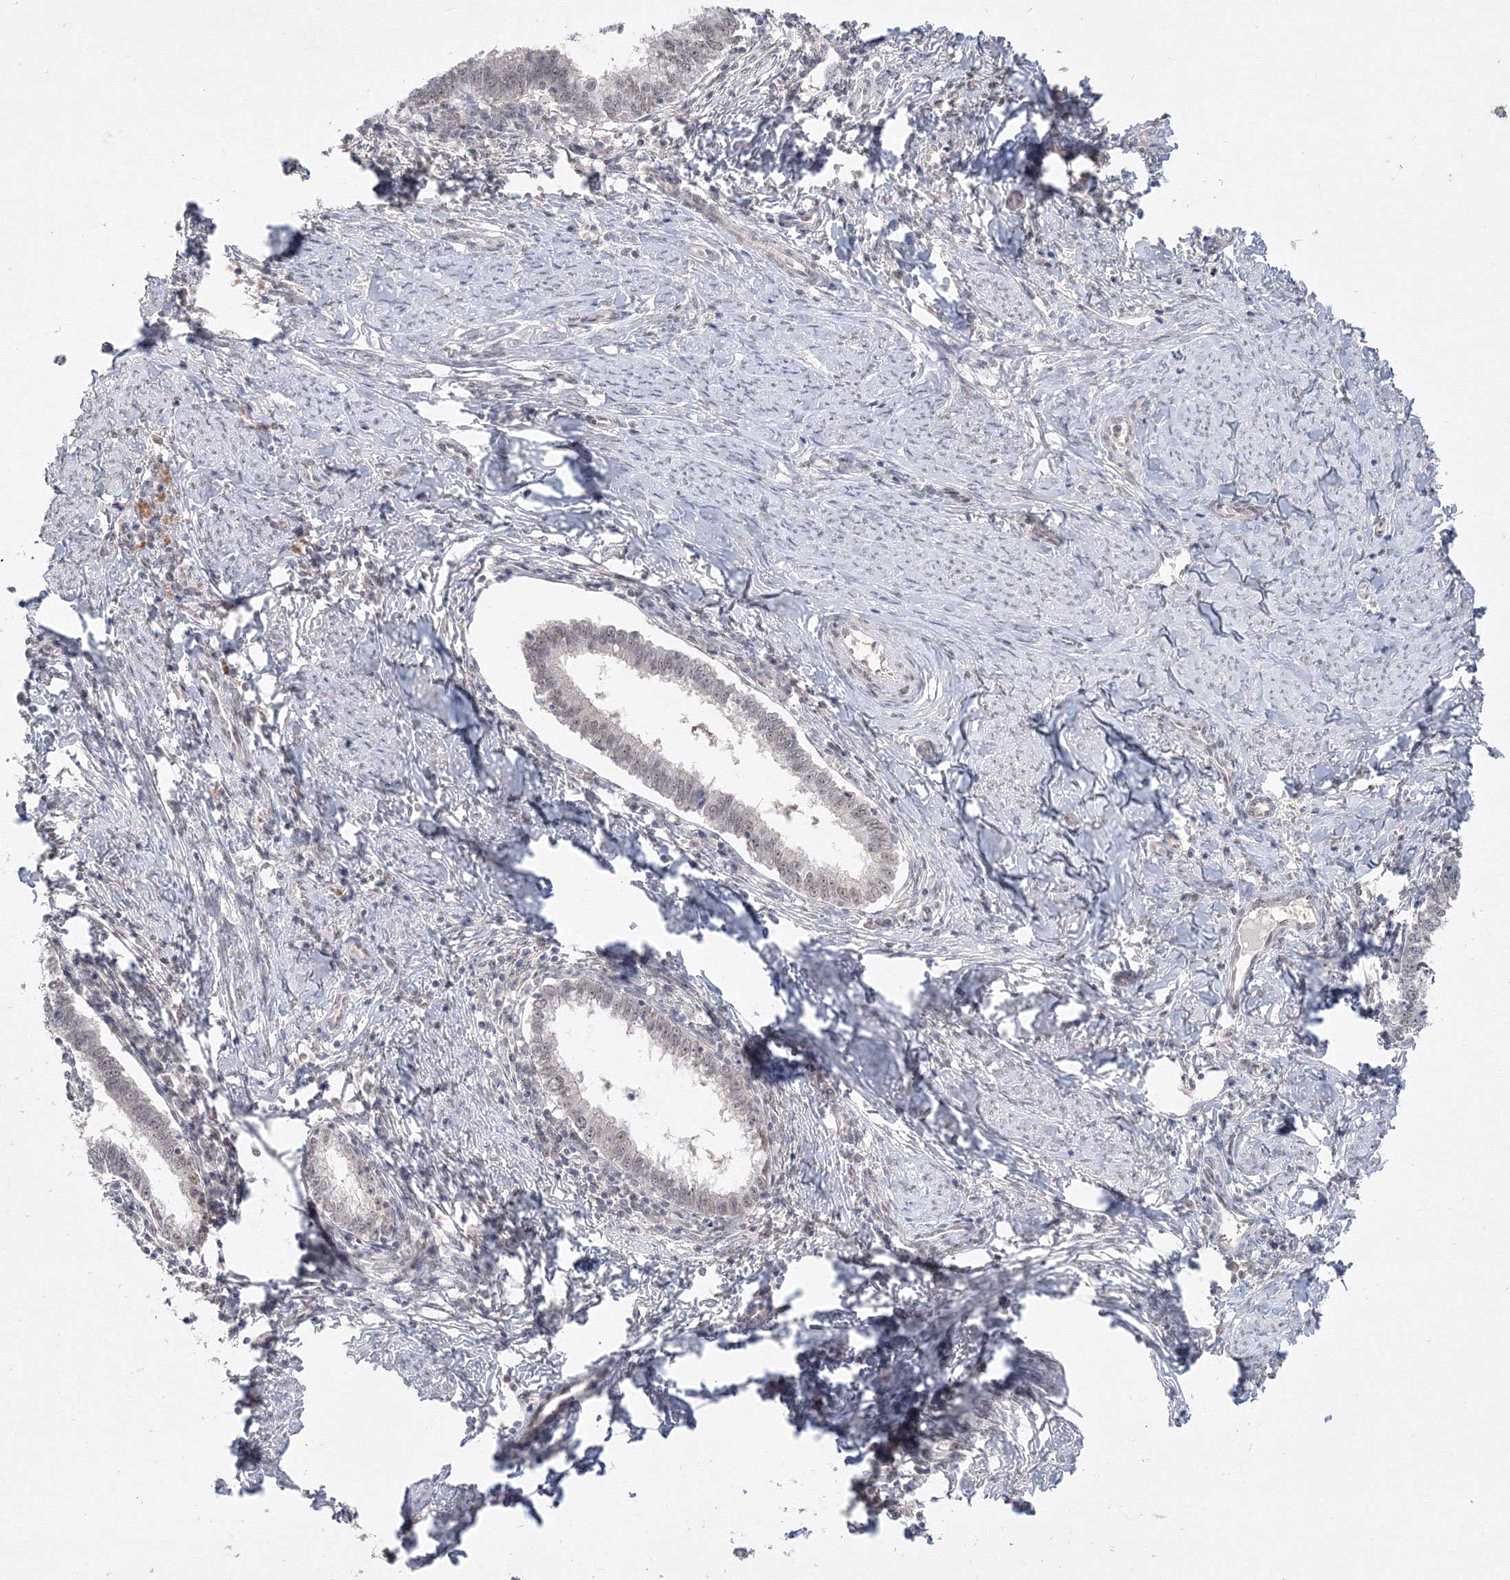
{"staining": {"intensity": "weak", "quantity": "25%-75%", "location": "nuclear"}, "tissue": "cervical cancer", "cell_type": "Tumor cells", "image_type": "cancer", "snomed": [{"axis": "morphology", "description": "Adenocarcinoma, NOS"}, {"axis": "topography", "description": "Cervix"}], "caption": "High-magnification brightfield microscopy of cervical adenocarcinoma stained with DAB (brown) and counterstained with hematoxylin (blue). tumor cells exhibit weak nuclear positivity is identified in about25%-75% of cells.", "gene": "COPS4", "patient": {"sex": "female", "age": 36}}